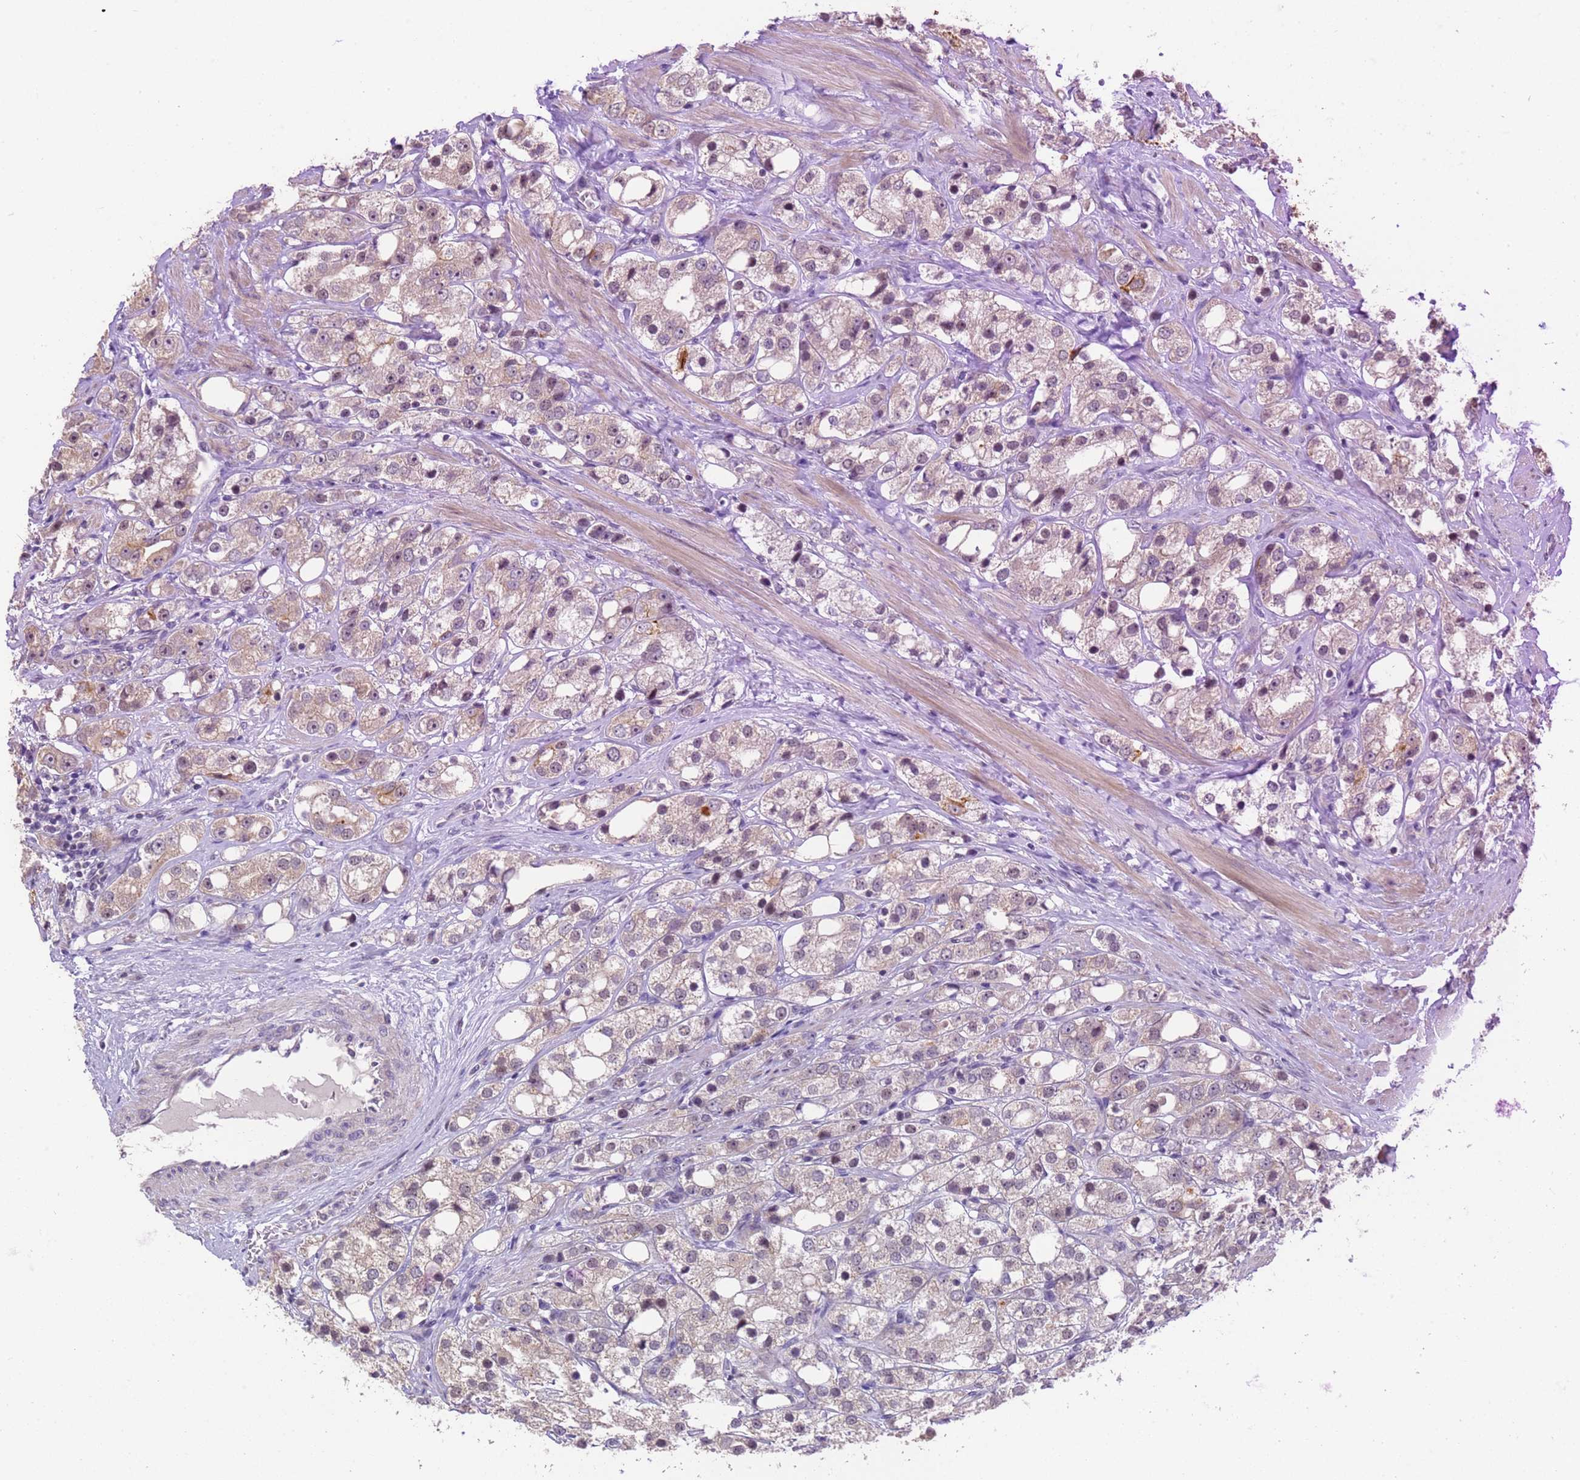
{"staining": {"intensity": "weak", "quantity": "25%-75%", "location": "cytoplasmic/membranous"}, "tissue": "prostate cancer", "cell_type": "Tumor cells", "image_type": "cancer", "snomed": [{"axis": "morphology", "description": "Adenocarcinoma, NOS"}, {"axis": "topography", "description": "Prostate"}], "caption": "The micrograph demonstrates staining of prostate adenocarcinoma, revealing weak cytoplasmic/membranous protein expression (brown color) within tumor cells.", "gene": "VWA3A", "patient": {"sex": "male", "age": 79}}